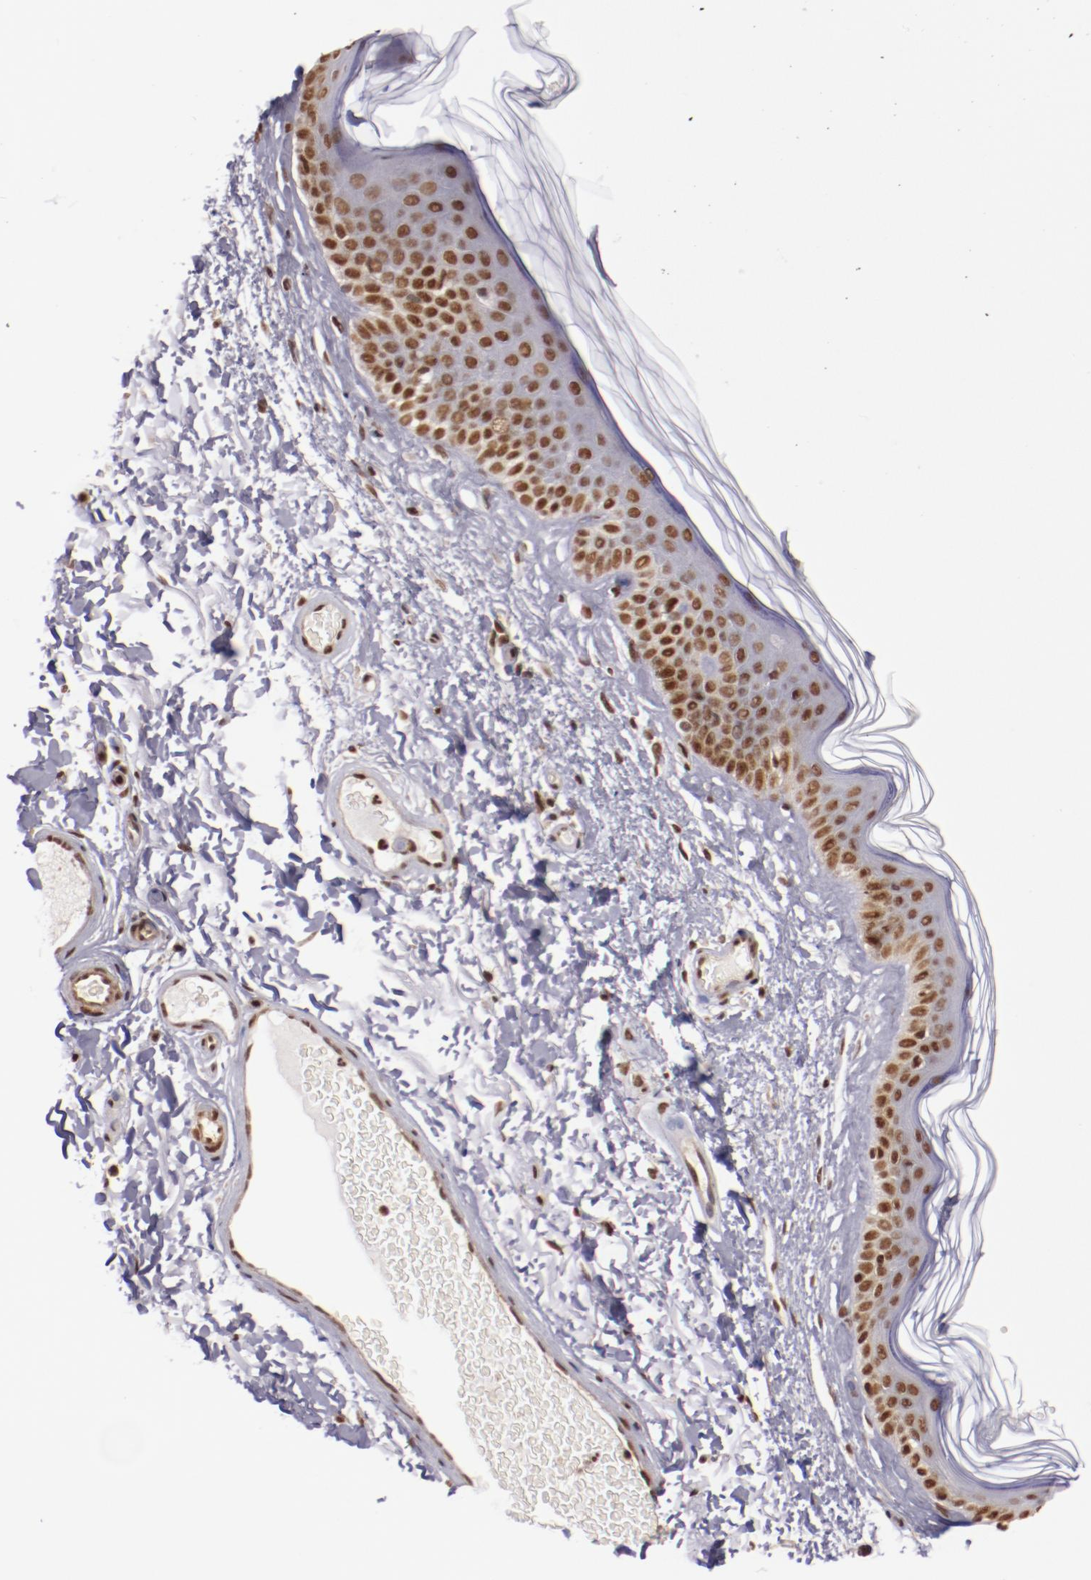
{"staining": {"intensity": "moderate", "quantity": ">75%", "location": "nuclear"}, "tissue": "skin", "cell_type": "Fibroblasts", "image_type": "normal", "snomed": [{"axis": "morphology", "description": "Normal tissue, NOS"}, {"axis": "topography", "description": "Skin"}], "caption": "A high-resolution photomicrograph shows IHC staining of unremarkable skin, which exhibits moderate nuclear positivity in about >75% of fibroblasts. (DAB IHC with brightfield microscopy, high magnification).", "gene": "STAG2", "patient": {"sex": "male", "age": 63}}